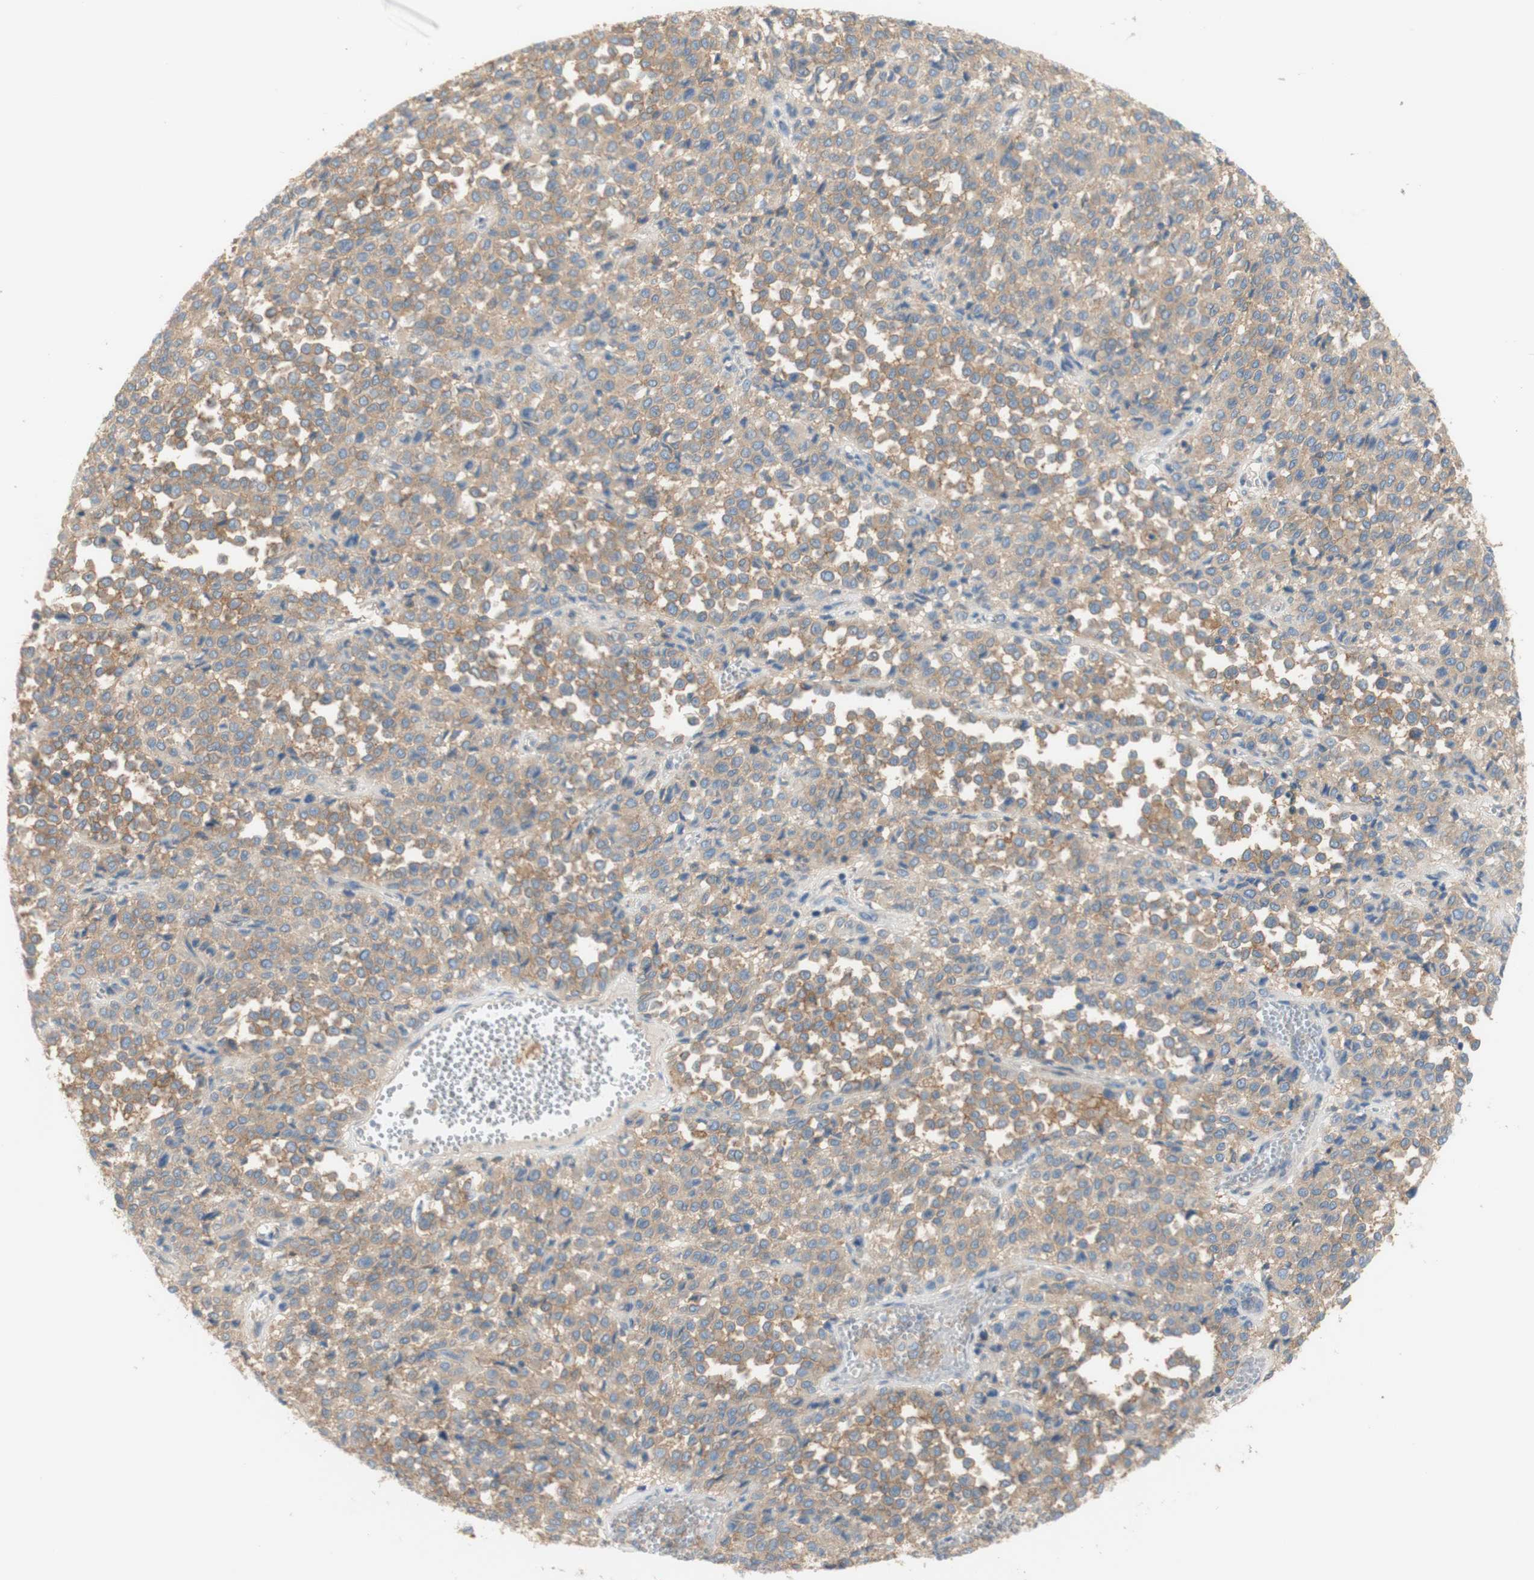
{"staining": {"intensity": "moderate", "quantity": ">75%", "location": "cytoplasmic/membranous"}, "tissue": "melanoma", "cell_type": "Tumor cells", "image_type": "cancer", "snomed": [{"axis": "morphology", "description": "Malignant melanoma, Metastatic site"}, {"axis": "topography", "description": "Pancreas"}], "caption": "A brown stain labels moderate cytoplasmic/membranous positivity of a protein in melanoma tumor cells. The protein is shown in brown color, while the nuclei are stained blue.", "gene": "ATP2B1", "patient": {"sex": "female", "age": 30}}